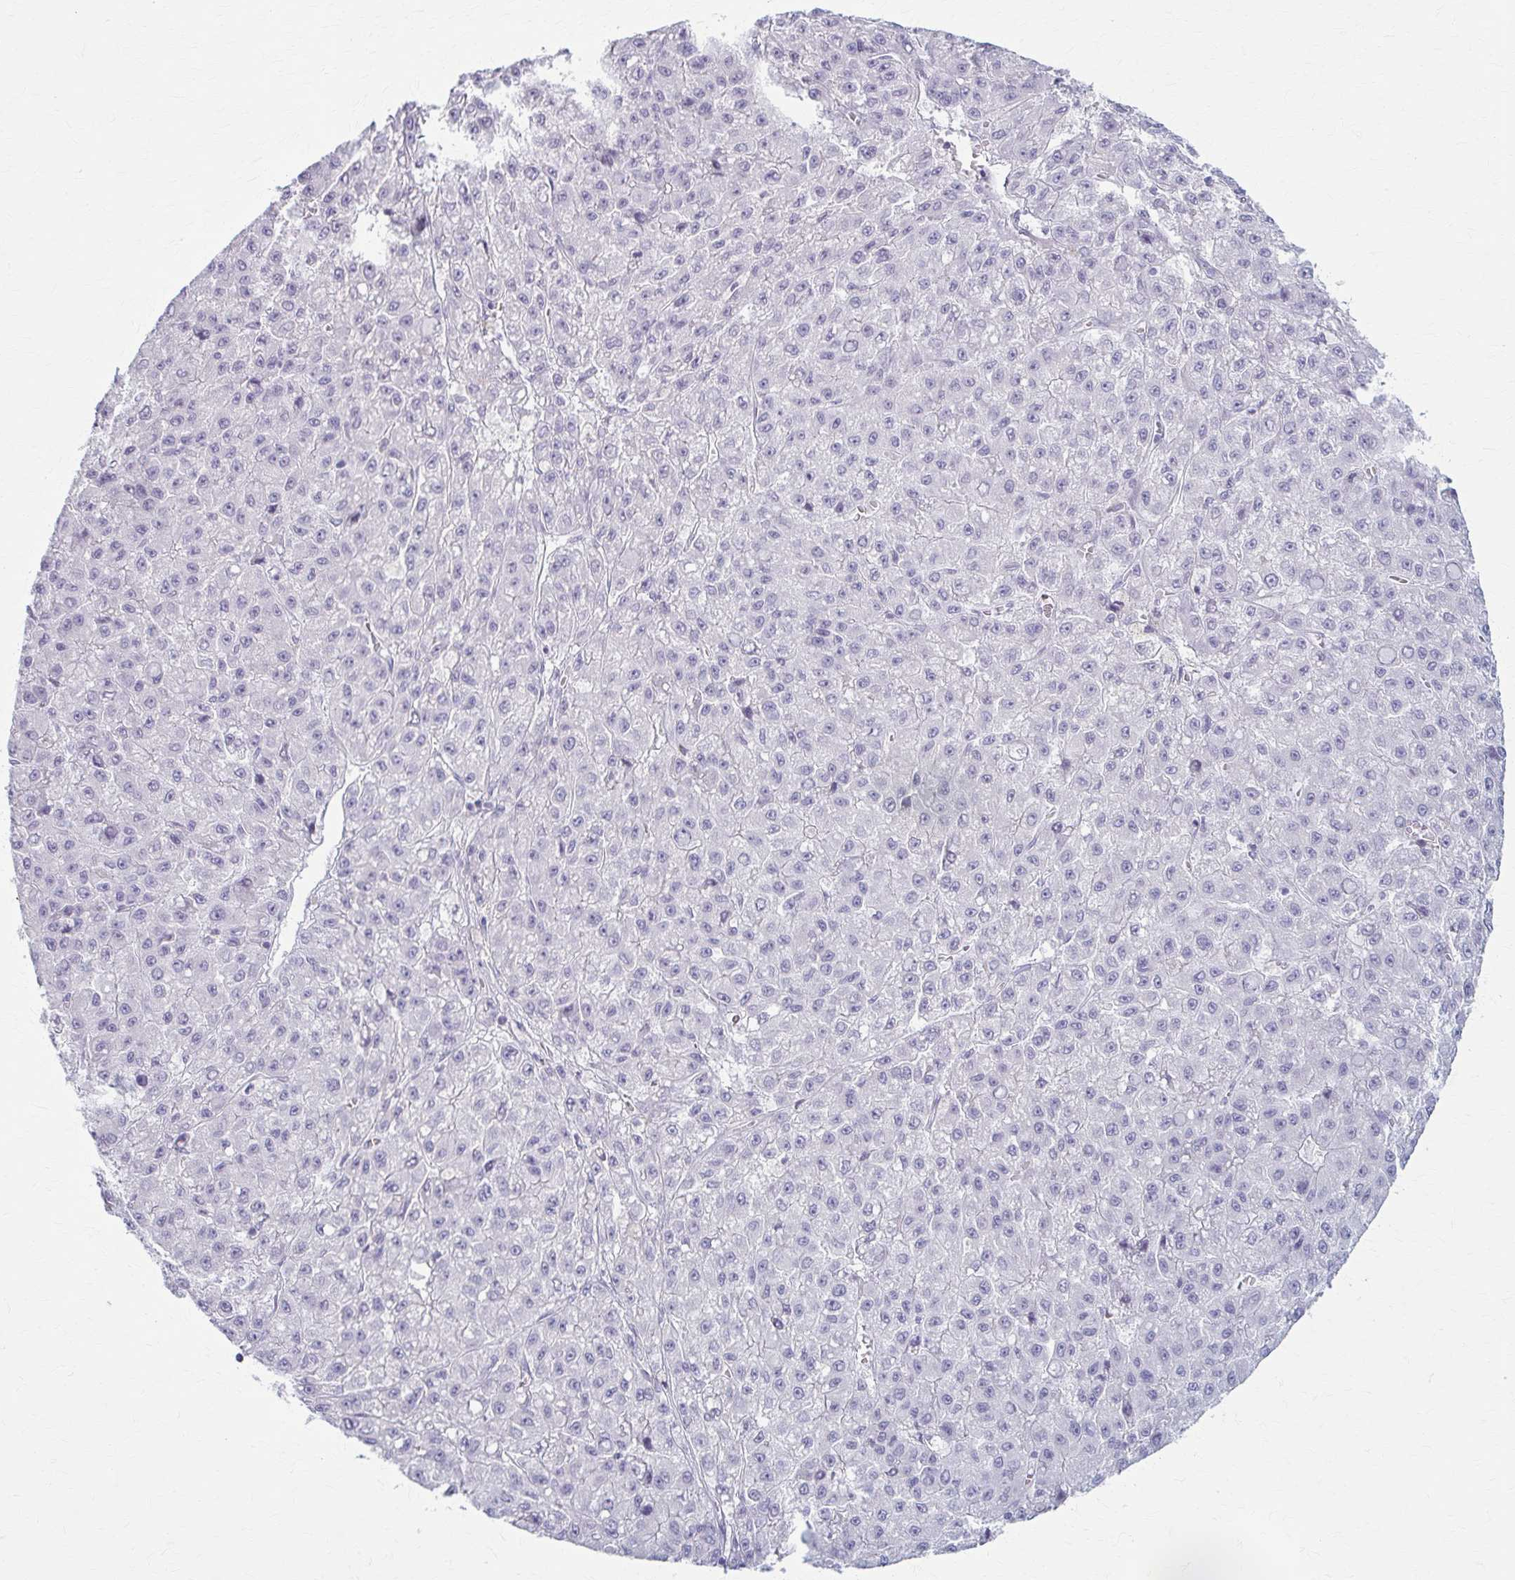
{"staining": {"intensity": "negative", "quantity": "none", "location": "none"}, "tissue": "liver cancer", "cell_type": "Tumor cells", "image_type": "cancer", "snomed": [{"axis": "morphology", "description": "Carcinoma, Hepatocellular, NOS"}, {"axis": "topography", "description": "Liver"}], "caption": "IHC of hepatocellular carcinoma (liver) demonstrates no expression in tumor cells.", "gene": "PRKRA", "patient": {"sex": "male", "age": 70}}